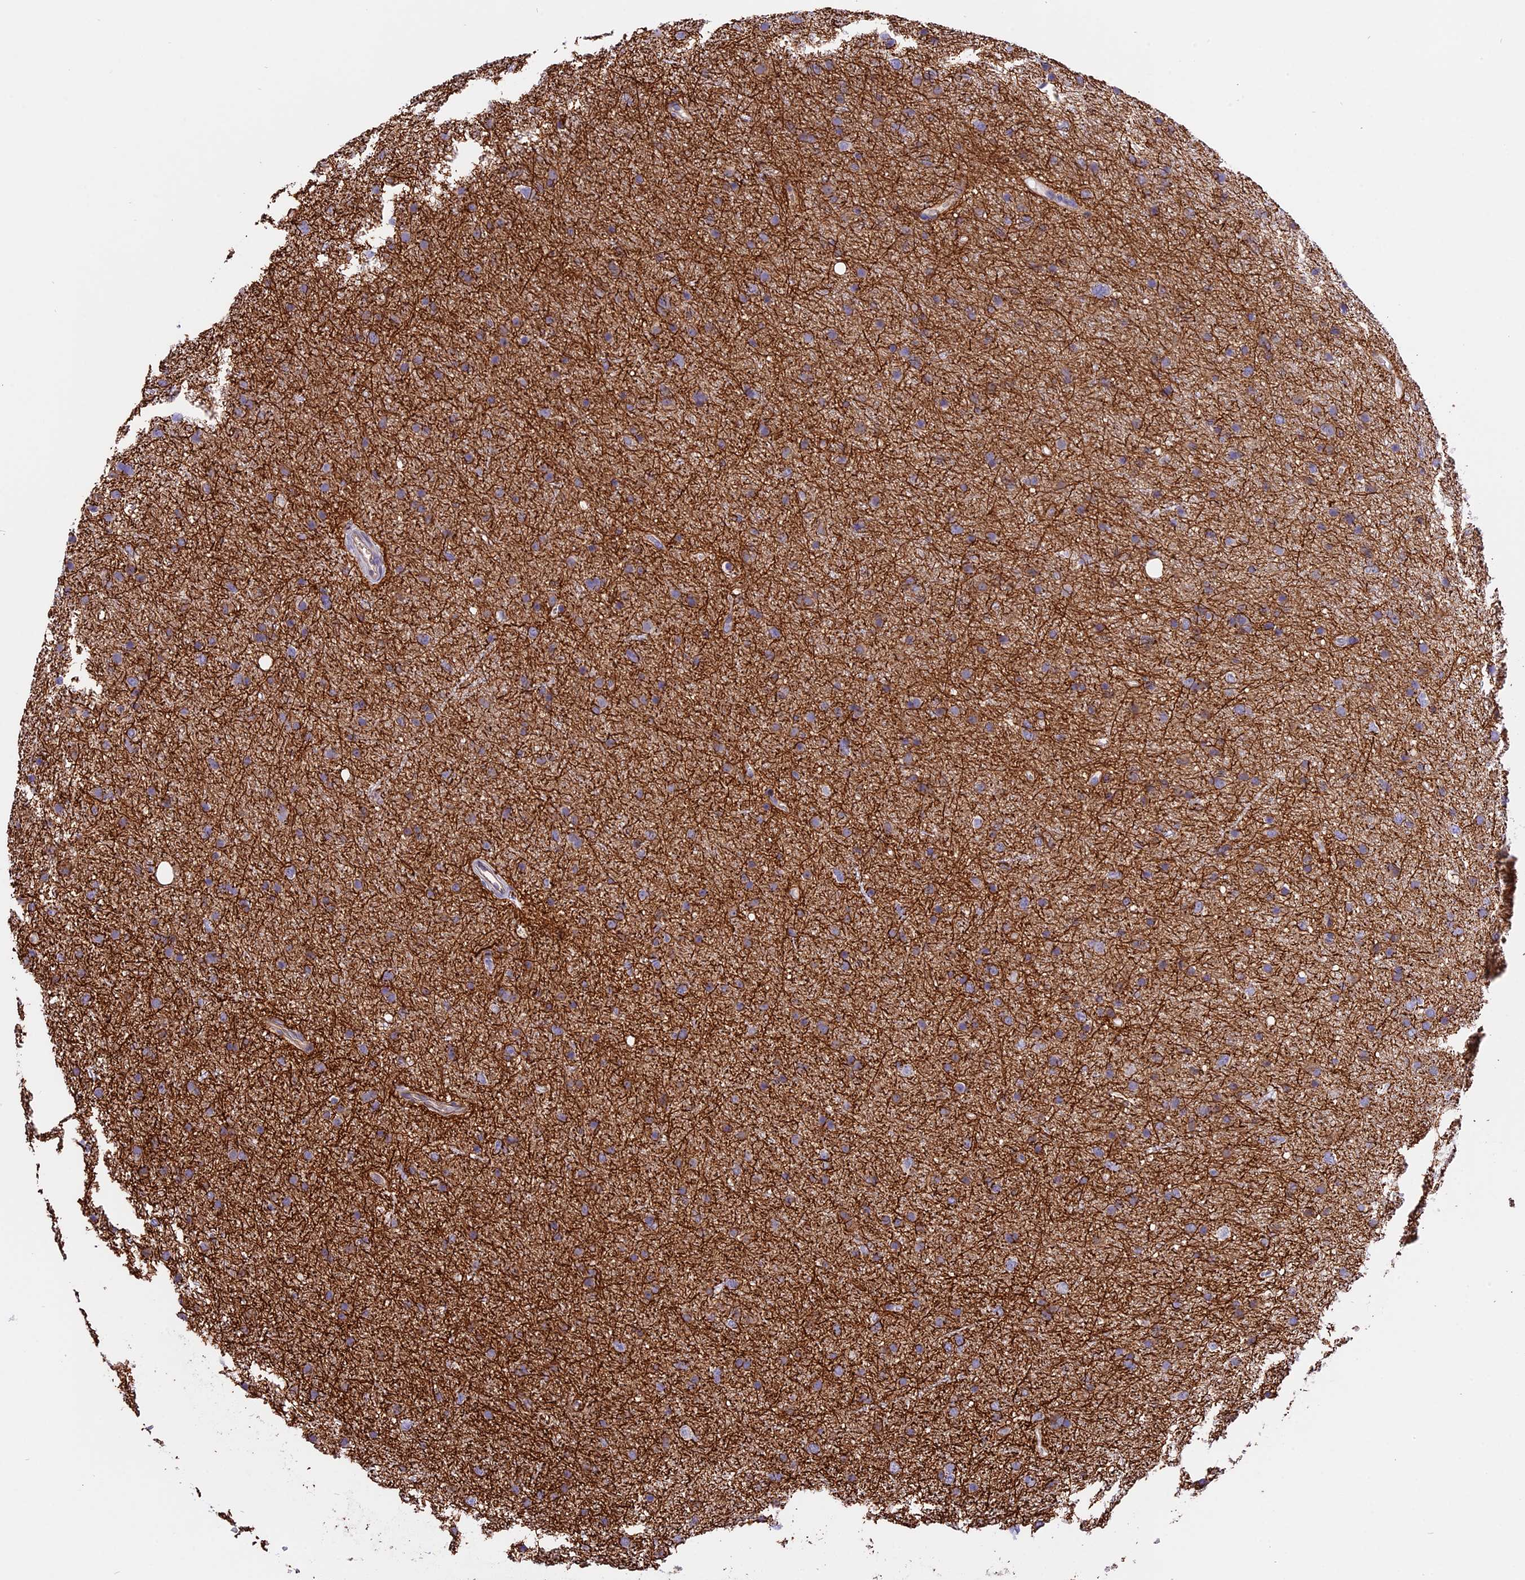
{"staining": {"intensity": "moderate", "quantity": ">75%", "location": "cytoplasmic/membranous"}, "tissue": "glioma", "cell_type": "Tumor cells", "image_type": "cancer", "snomed": [{"axis": "morphology", "description": "Glioma, malignant, Low grade"}, {"axis": "topography", "description": "Cerebral cortex"}], "caption": "Protein expression analysis of human malignant glioma (low-grade) reveals moderate cytoplasmic/membranous positivity in about >75% of tumor cells.", "gene": "R3HDM4", "patient": {"sex": "female", "age": 39}}